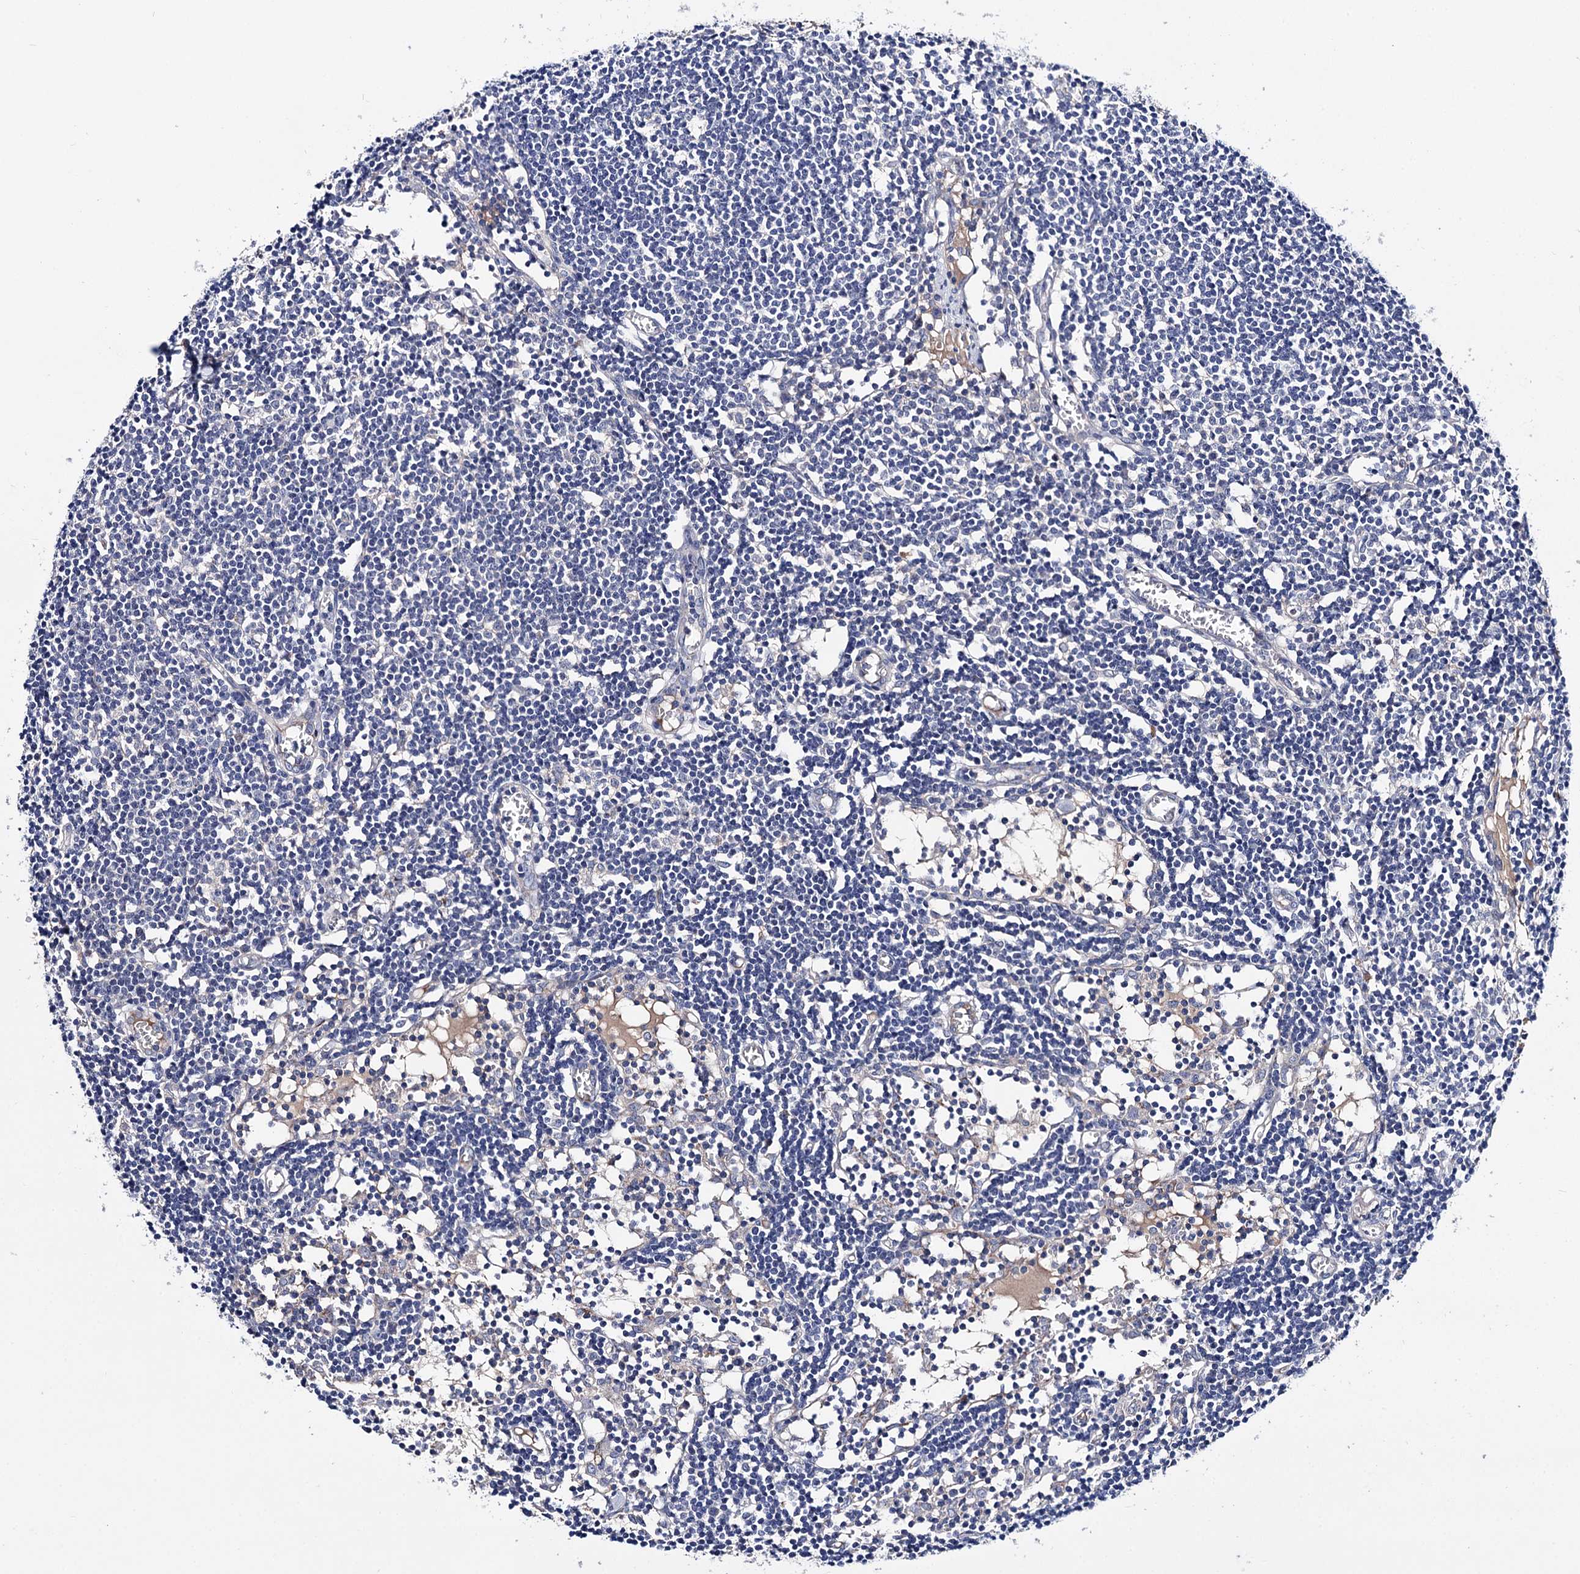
{"staining": {"intensity": "negative", "quantity": "none", "location": "none"}, "tissue": "lymph node", "cell_type": "Germinal center cells", "image_type": "normal", "snomed": [{"axis": "morphology", "description": "Normal tissue, NOS"}, {"axis": "topography", "description": "Lymph node"}], "caption": "A high-resolution image shows immunohistochemistry staining of normal lymph node, which shows no significant positivity in germinal center cells.", "gene": "PPP1R32", "patient": {"sex": "female", "age": 11}}